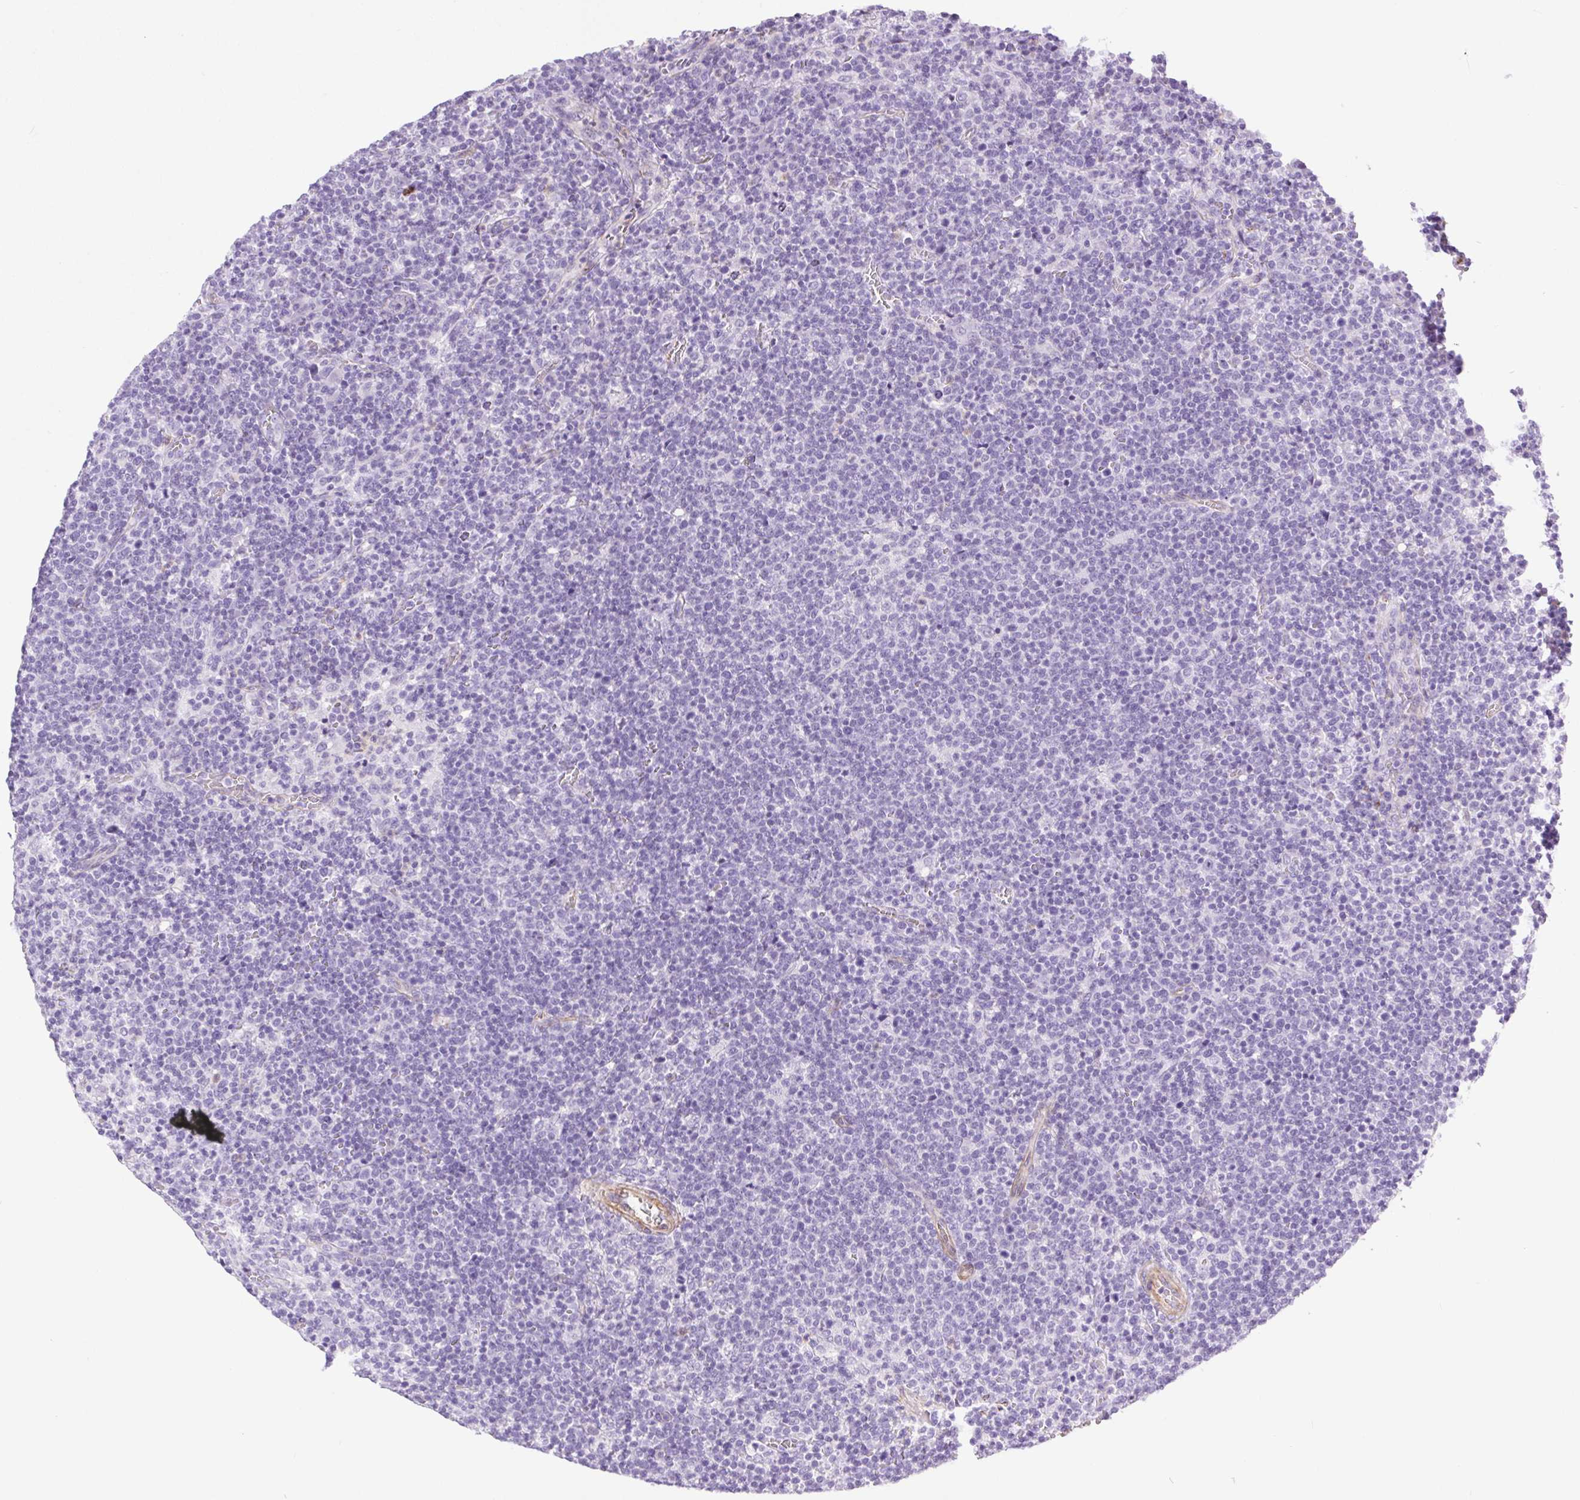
{"staining": {"intensity": "negative", "quantity": "none", "location": "none"}, "tissue": "lymphoma", "cell_type": "Tumor cells", "image_type": "cancer", "snomed": [{"axis": "morphology", "description": "Malignant lymphoma, non-Hodgkin's type, High grade"}, {"axis": "topography", "description": "Lymph node"}], "caption": "Photomicrograph shows no significant protein positivity in tumor cells of lymphoma. Nuclei are stained in blue.", "gene": "SHCBP1L", "patient": {"sex": "male", "age": 61}}